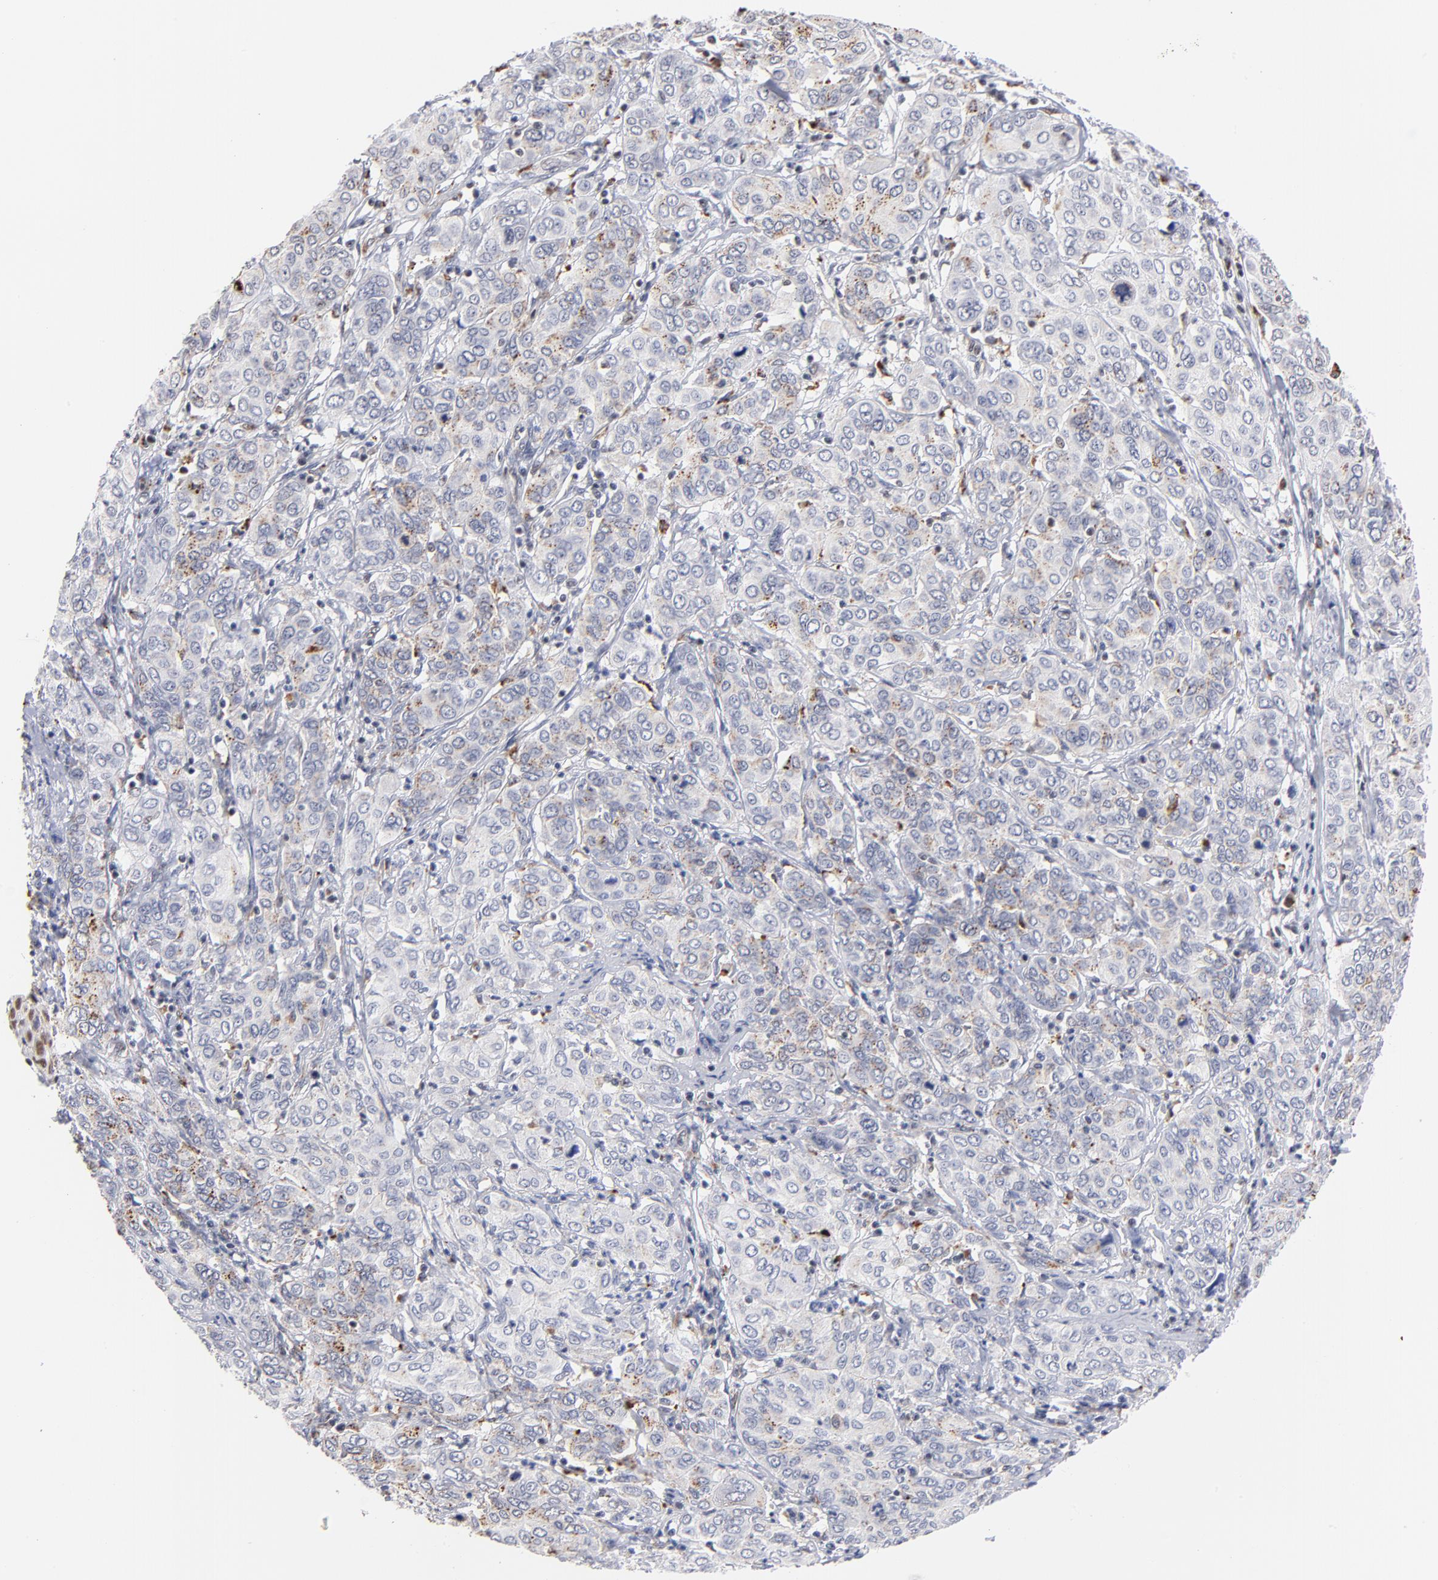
{"staining": {"intensity": "weak", "quantity": "<25%", "location": "cytoplasmic/membranous"}, "tissue": "cervical cancer", "cell_type": "Tumor cells", "image_type": "cancer", "snomed": [{"axis": "morphology", "description": "Squamous cell carcinoma, NOS"}, {"axis": "topography", "description": "Cervix"}], "caption": "Immunohistochemistry (IHC) image of squamous cell carcinoma (cervical) stained for a protein (brown), which exhibits no staining in tumor cells.", "gene": "GABPA", "patient": {"sex": "female", "age": 38}}